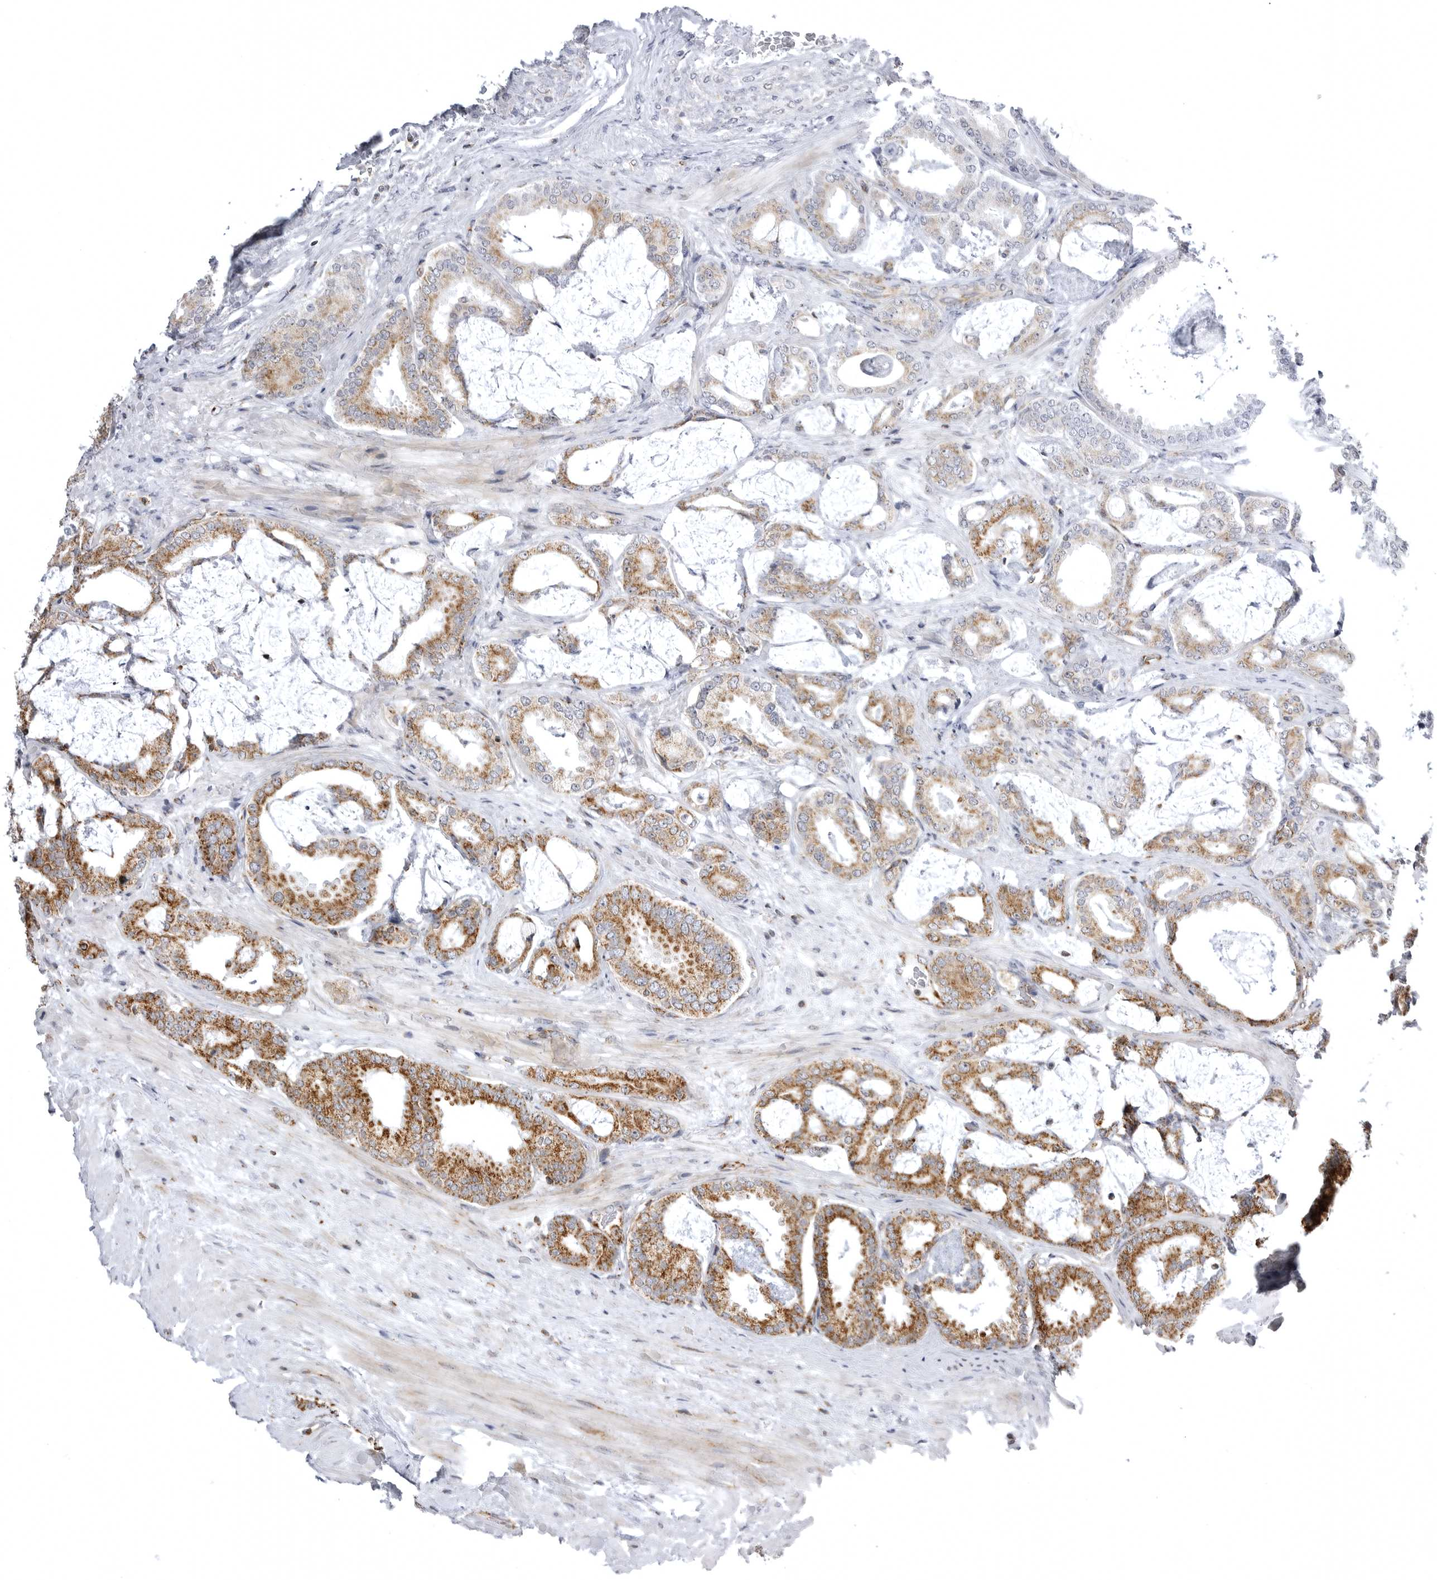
{"staining": {"intensity": "moderate", "quantity": "25%-75%", "location": "cytoplasmic/membranous"}, "tissue": "prostate cancer", "cell_type": "Tumor cells", "image_type": "cancer", "snomed": [{"axis": "morphology", "description": "Adenocarcinoma, Low grade"}, {"axis": "topography", "description": "Prostate"}], "caption": "Immunohistochemical staining of prostate low-grade adenocarcinoma demonstrates moderate cytoplasmic/membranous protein expression in approximately 25%-75% of tumor cells.", "gene": "TUFM", "patient": {"sex": "male", "age": 71}}